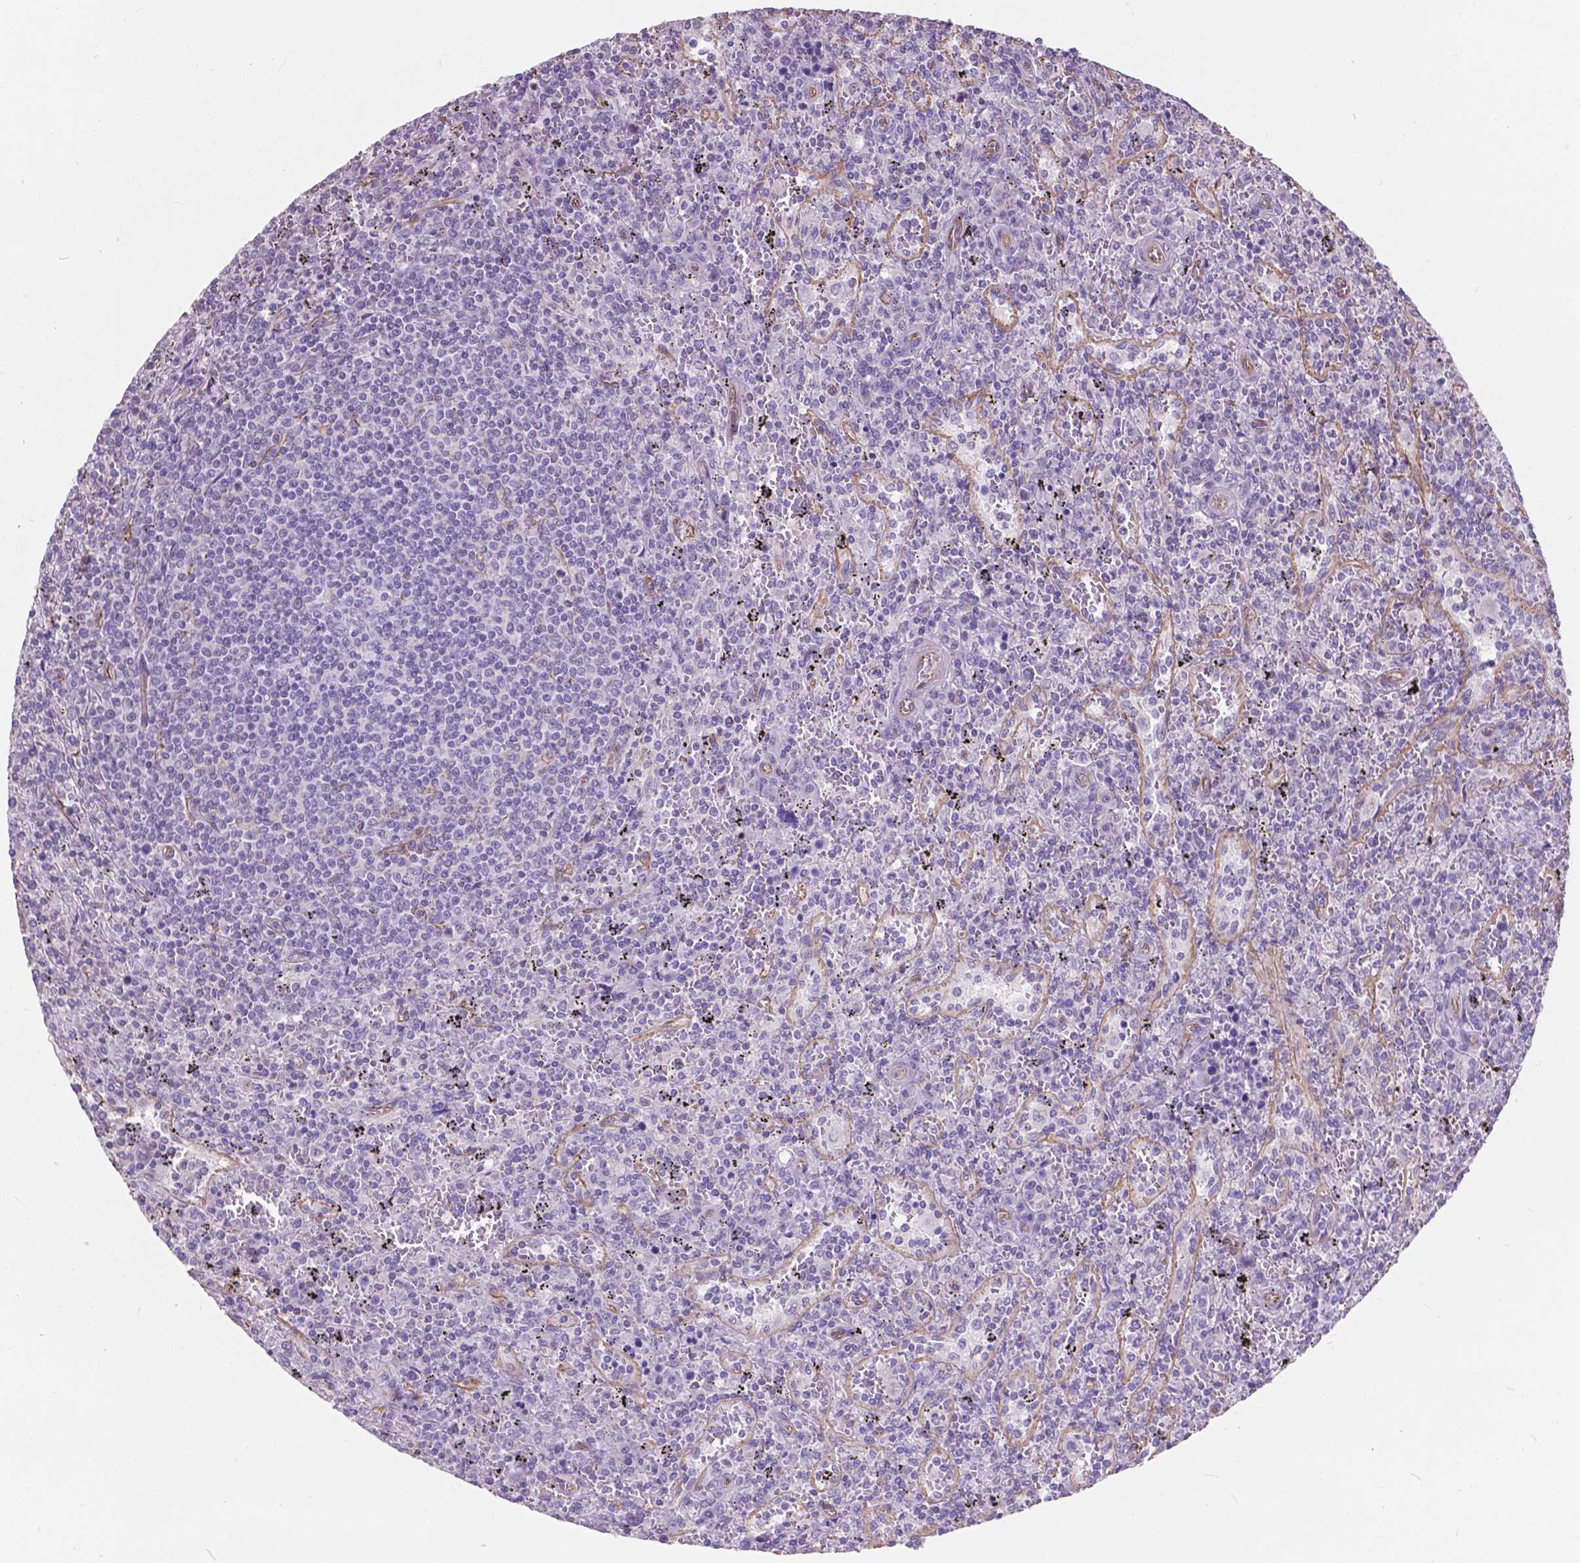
{"staining": {"intensity": "negative", "quantity": "none", "location": "none"}, "tissue": "lymphoma", "cell_type": "Tumor cells", "image_type": "cancer", "snomed": [{"axis": "morphology", "description": "Malignant lymphoma, non-Hodgkin's type, Low grade"}, {"axis": "topography", "description": "Spleen"}], "caption": "Photomicrograph shows no significant protein expression in tumor cells of lymphoma. Brightfield microscopy of immunohistochemistry stained with DAB (3,3'-diaminobenzidine) (brown) and hematoxylin (blue), captured at high magnification.", "gene": "AMOT", "patient": {"sex": "male", "age": 62}}